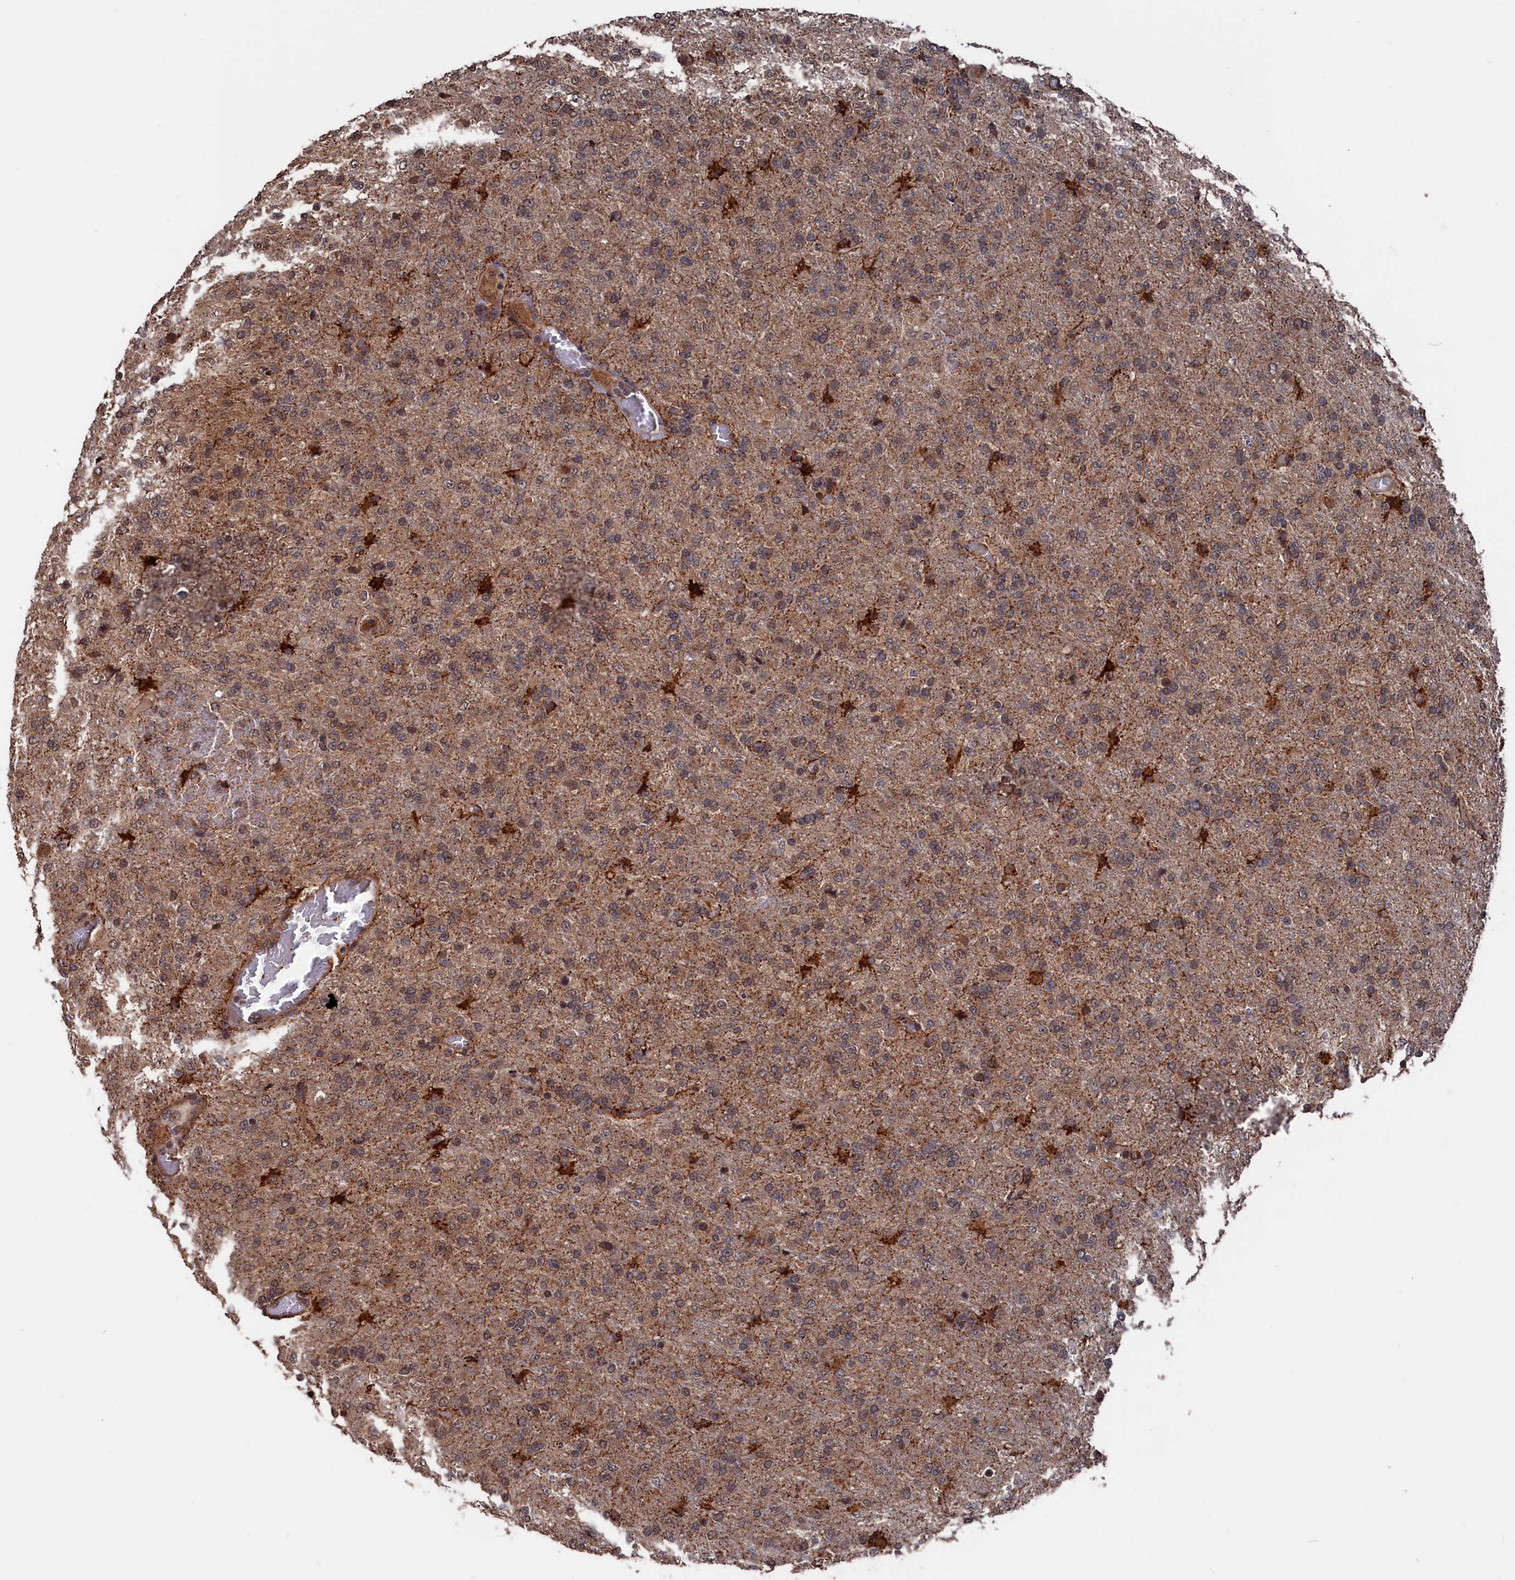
{"staining": {"intensity": "negative", "quantity": "none", "location": "none"}, "tissue": "glioma", "cell_type": "Tumor cells", "image_type": "cancer", "snomed": [{"axis": "morphology", "description": "Glioma, malignant, High grade"}, {"axis": "topography", "description": "Brain"}], "caption": "DAB (3,3'-diaminobenzidine) immunohistochemical staining of glioma reveals no significant positivity in tumor cells.", "gene": "PDE12", "patient": {"sex": "female", "age": 74}}